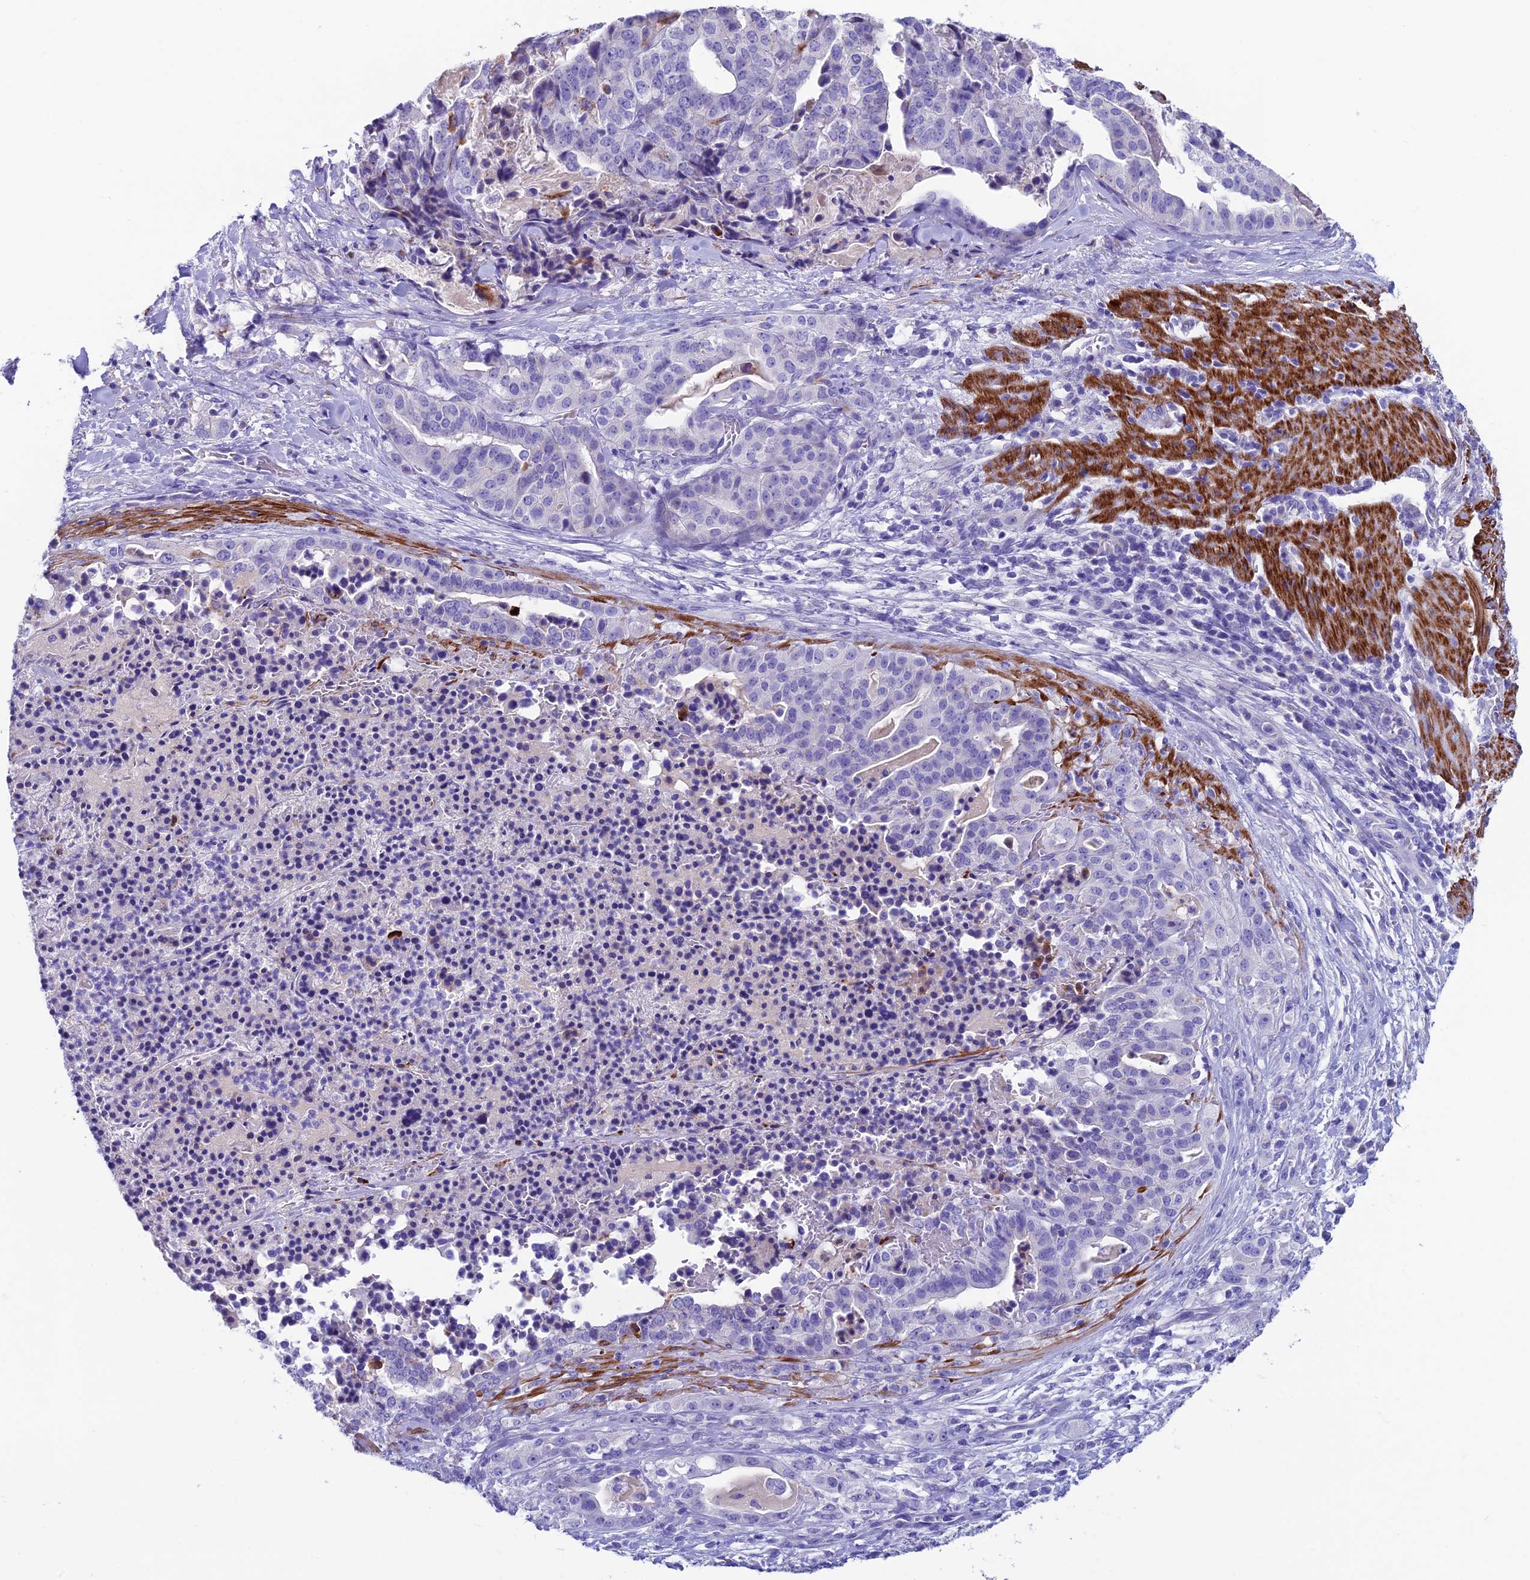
{"staining": {"intensity": "negative", "quantity": "none", "location": "none"}, "tissue": "stomach cancer", "cell_type": "Tumor cells", "image_type": "cancer", "snomed": [{"axis": "morphology", "description": "Adenocarcinoma, NOS"}, {"axis": "topography", "description": "Stomach"}], "caption": "Human stomach cancer (adenocarcinoma) stained for a protein using IHC shows no staining in tumor cells.", "gene": "GNG11", "patient": {"sex": "male", "age": 48}}